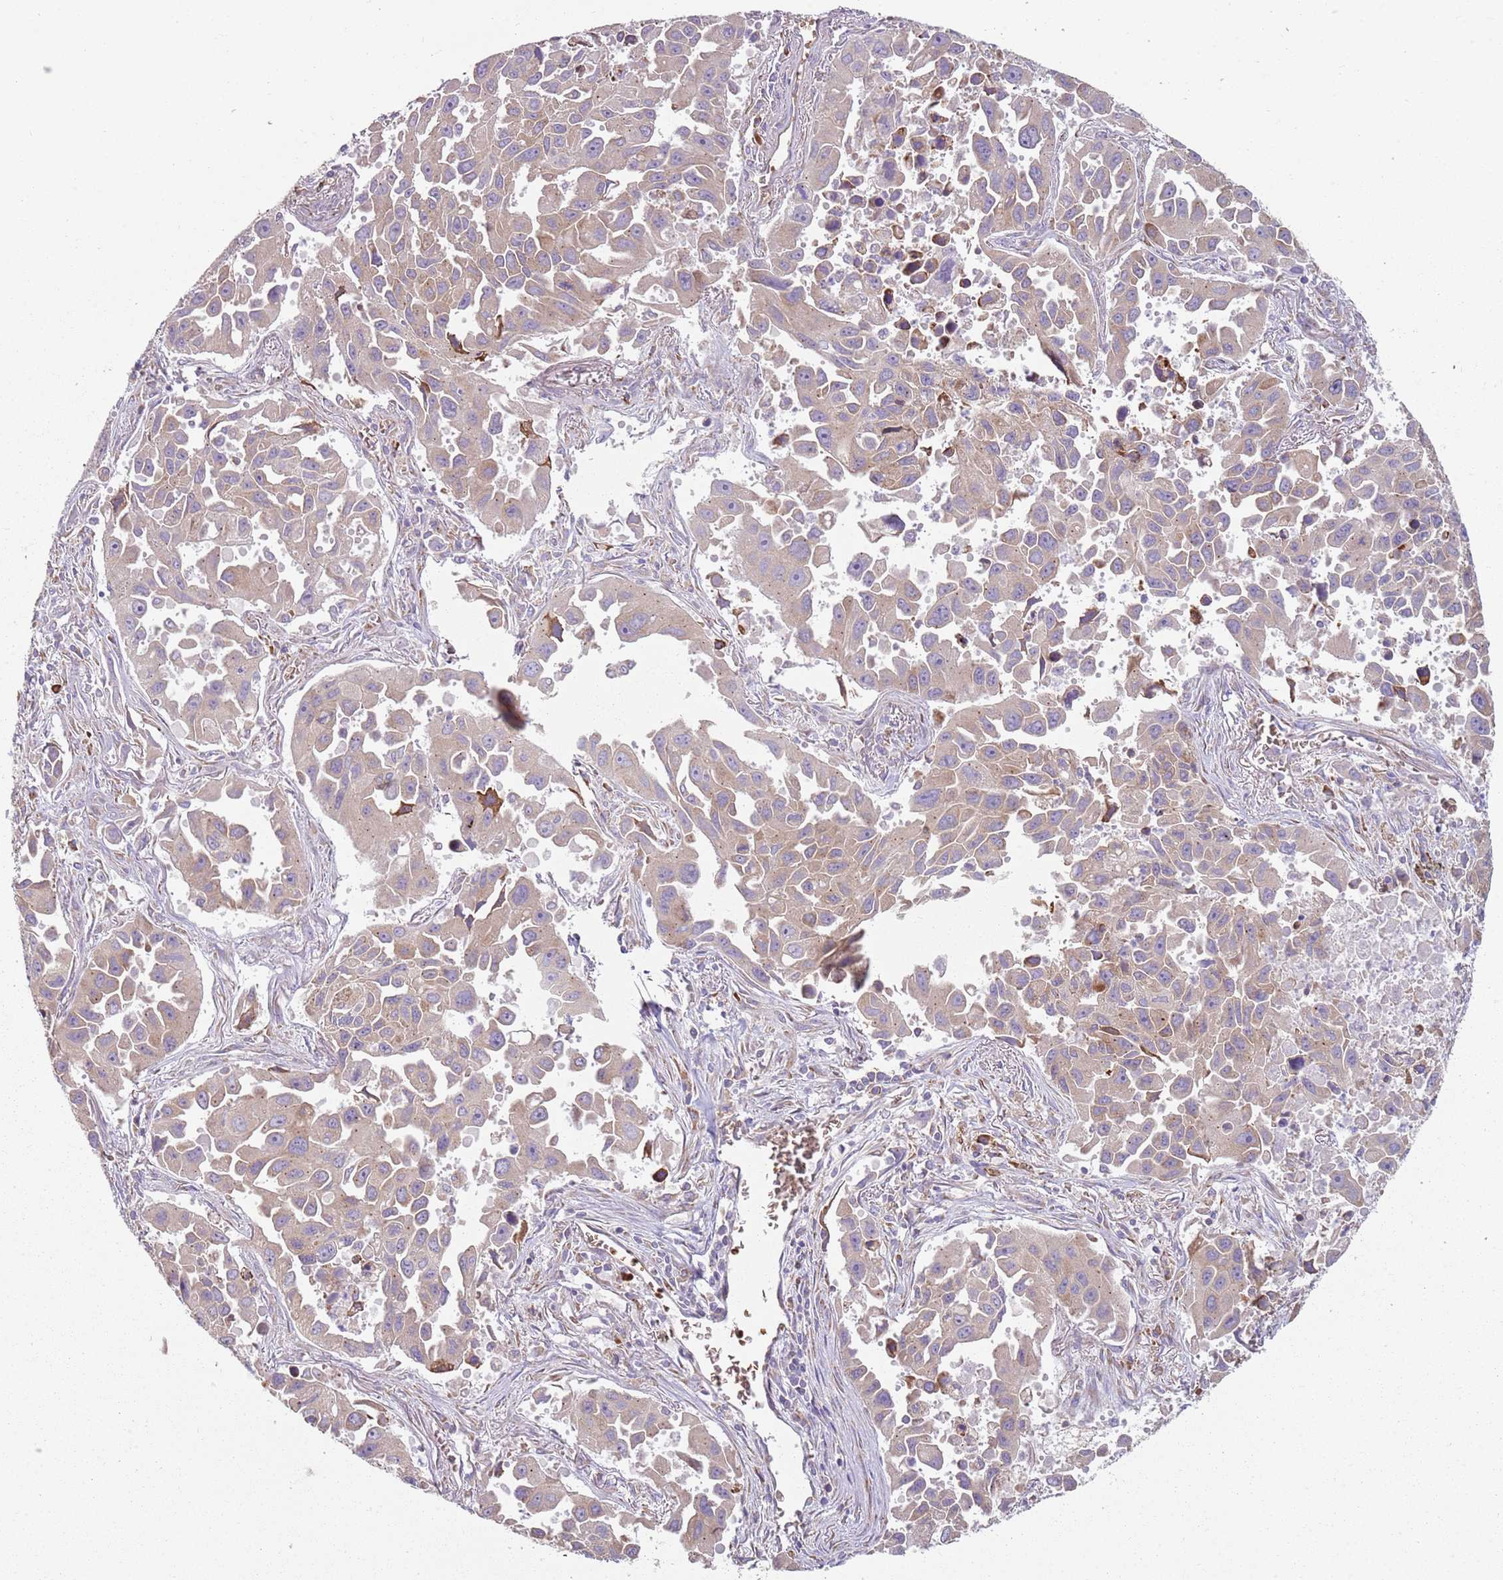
{"staining": {"intensity": "weak", "quantity": "<25%", "location": "cytoplasmic/membranous"}, "tissue": "lung cancer", "cell_type": "Tumor cells", "image_type": "cancer", "snomed": [{"axis": "morphology", "description": "Adenocarcinoma, NOS"}, {"axis": "topography", "description": "Lung"}], "caption": "Immunohistochemistry (IHC) micrograph of human lung cancer stained for a protein (brown), which exhibits no positivity in tumor cells.", "gene": "SPATA2", "patient": {"sex": "male", "age": 66}}